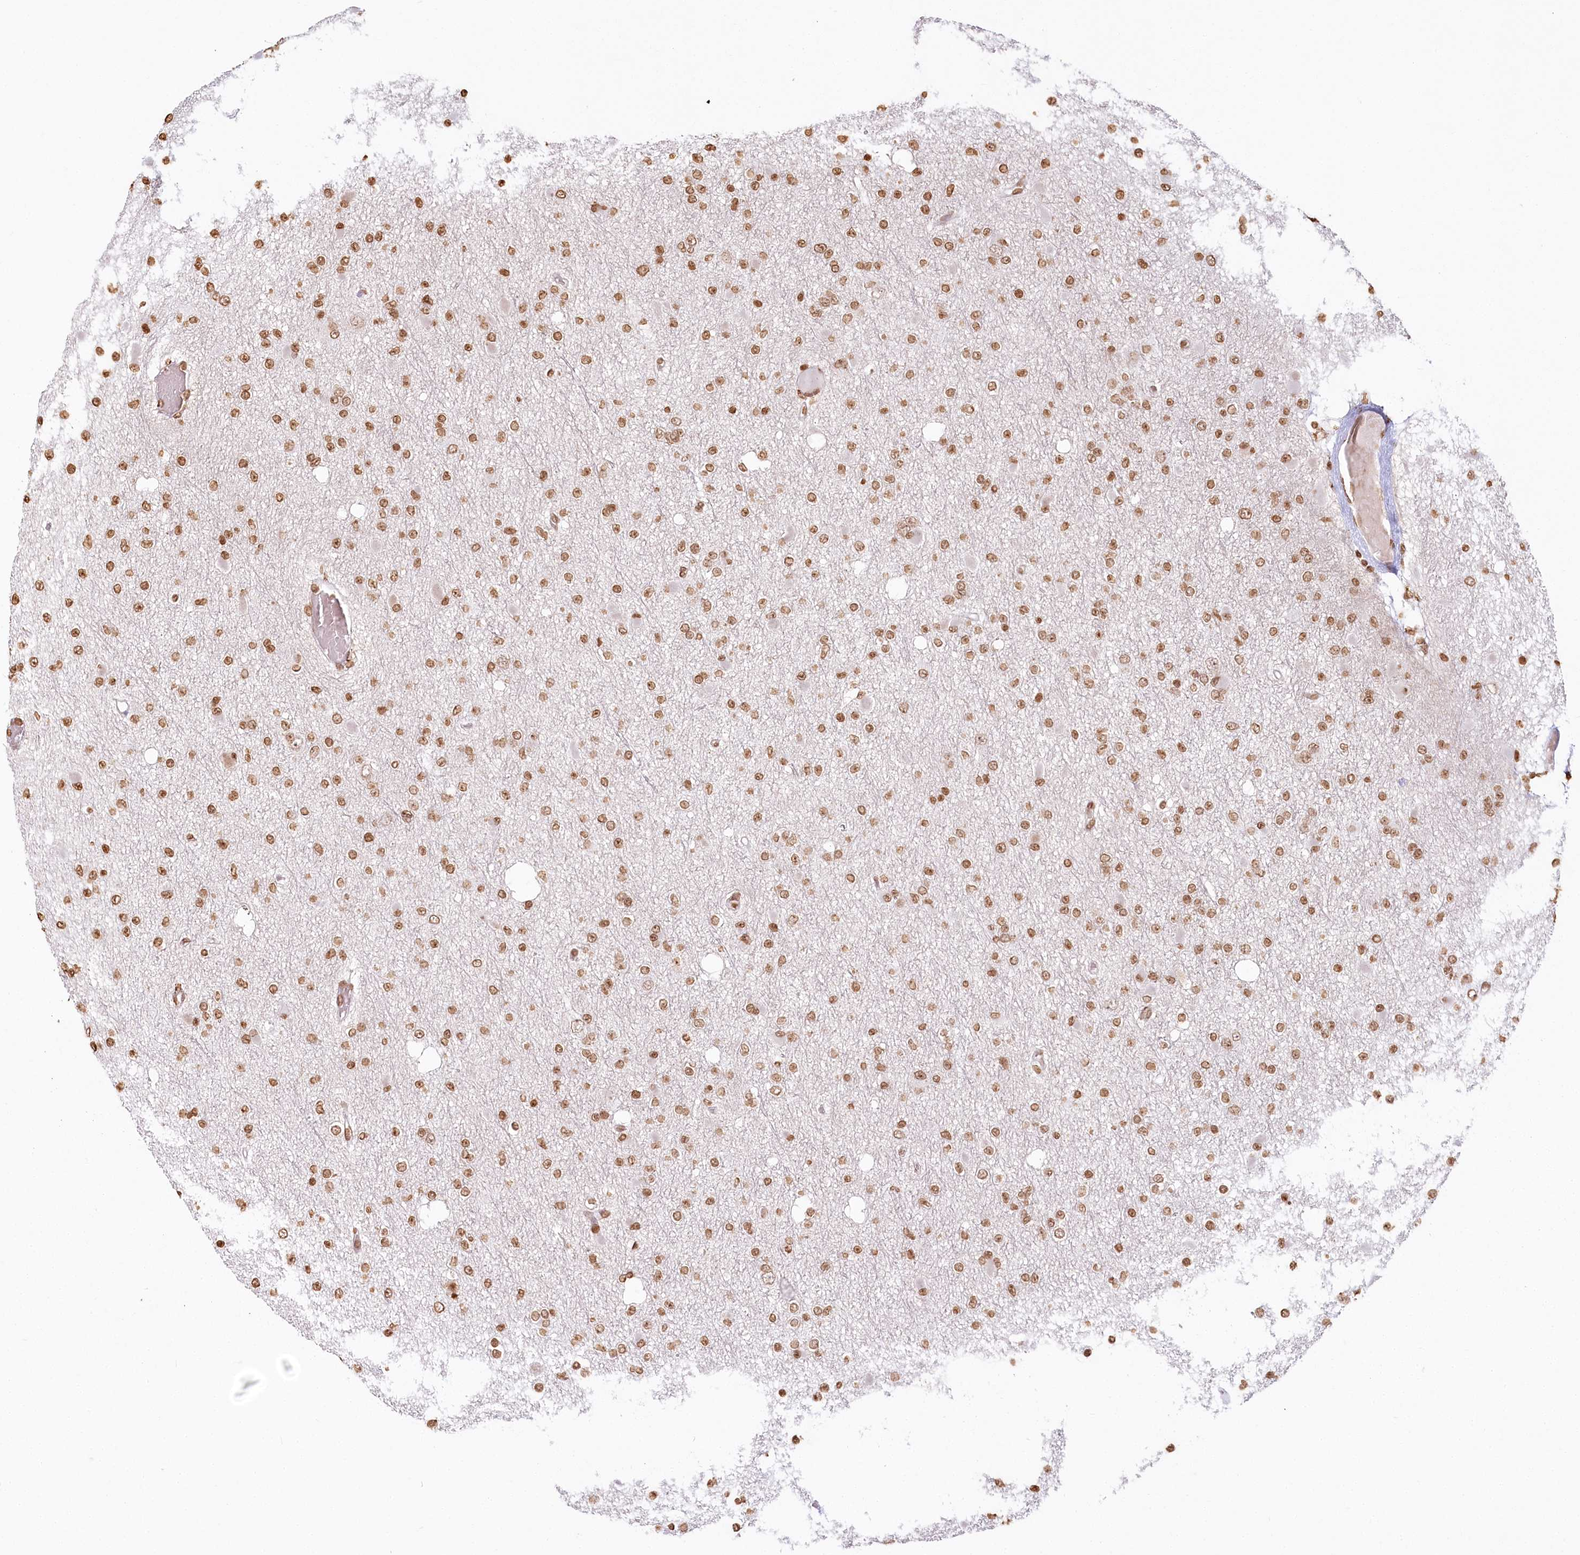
{"staining": {"intensity": "moderate", "quantity": ">75%", "location": "nuclear"}, "tissue": "glioma", "cell_type": "Tumor cells", "image_type": "cancer", "snomed": [{"axis": "morphology", "description": "Glioma, malignant, Low grade"}, {"axis": "topography", "description": "Brain"}], "caption": "A brown stain highlights moderate nuclear positivity of a protein in low-grade glioma (malignant) tumor cells. Using DAB (3,3'-diaminobenzidine) (brown) and hematoxylin (blue) stains, captured at high magnification using brightfield microscopy.", "gene": "FAM13A", "patient": {"sex": "female", "age": 22}}